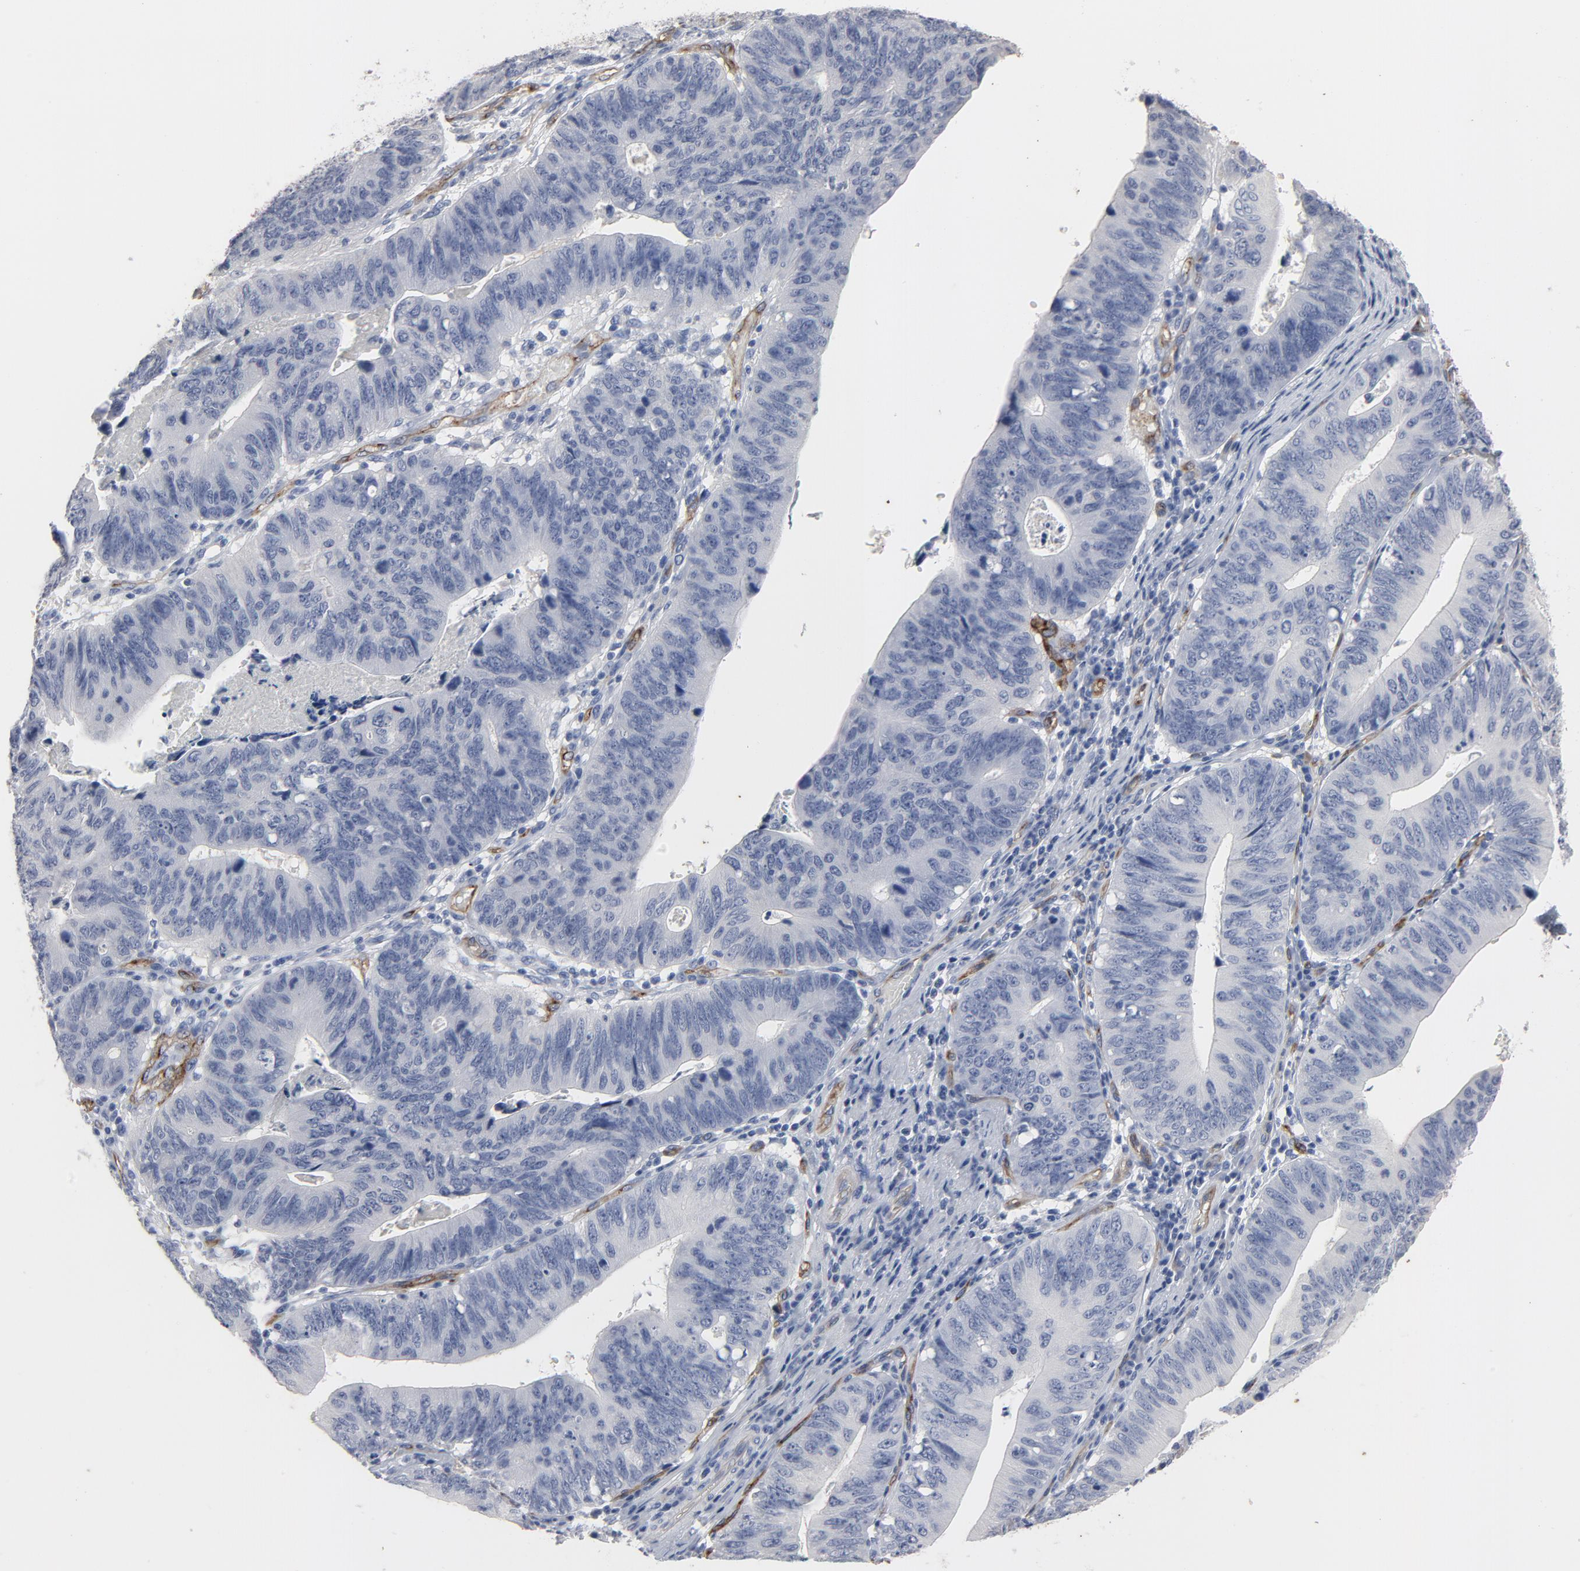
{"staining": {"intensity": "negative", "quantity": "none", "location": "none"}, "tissue": "stomach cancer", "cell_type": "Tumor cells", "image_type": "cancer", "snomed": [{"axis": "morphology", "description": "Adenocarcinoma, NOS"}, {"axis": "topography", "description": "Stomach"}], "caption": "Human adenocarcinoma (stomach) stained for a protein using immunohistochemistry (IHC) shows no expression in tumor cells.", "gene": "KDR", "patient": {"sex": "male", "age": 59}}